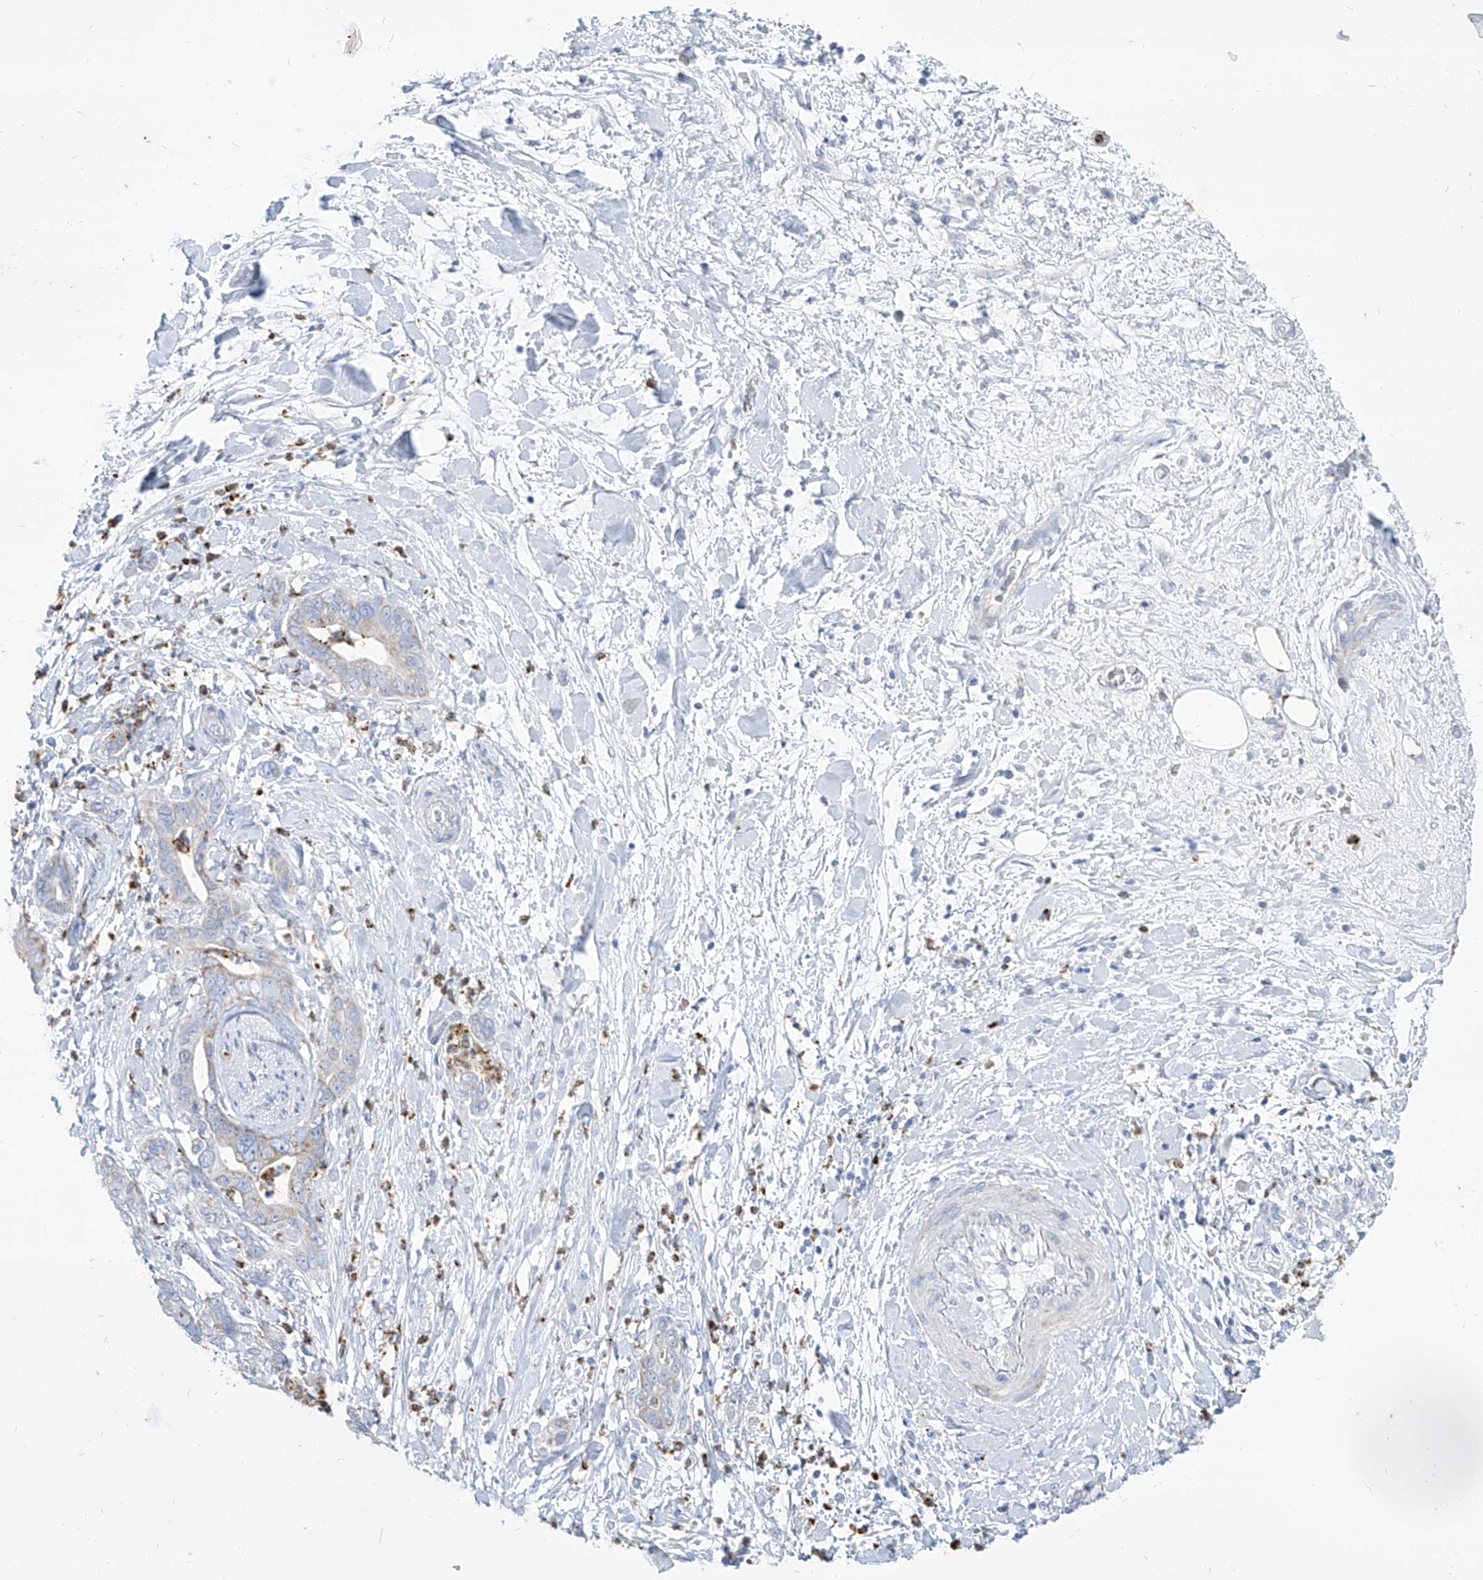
{"staining": {"intensity": "negative", "quantity": "none", "location": "none"}, "tissue": "pancreatic cancer", "cell_type": "Tumor cells", "image_type": "cancer", "snomed": [{"axis": "morphology", "description": "Adenocarcinoma, NOS"}, {"axis": "topography", "description": "Pancreas"}], "caption": "High magnification brightfield microscopy of adenocarcinoma (pancreatic) stained with DAB (brown) and counterstained with hematoxylin (blue): tumor cells show no significant staining.", "gene": "COQ3", "patient": {"sex": "female", "age": 78}}